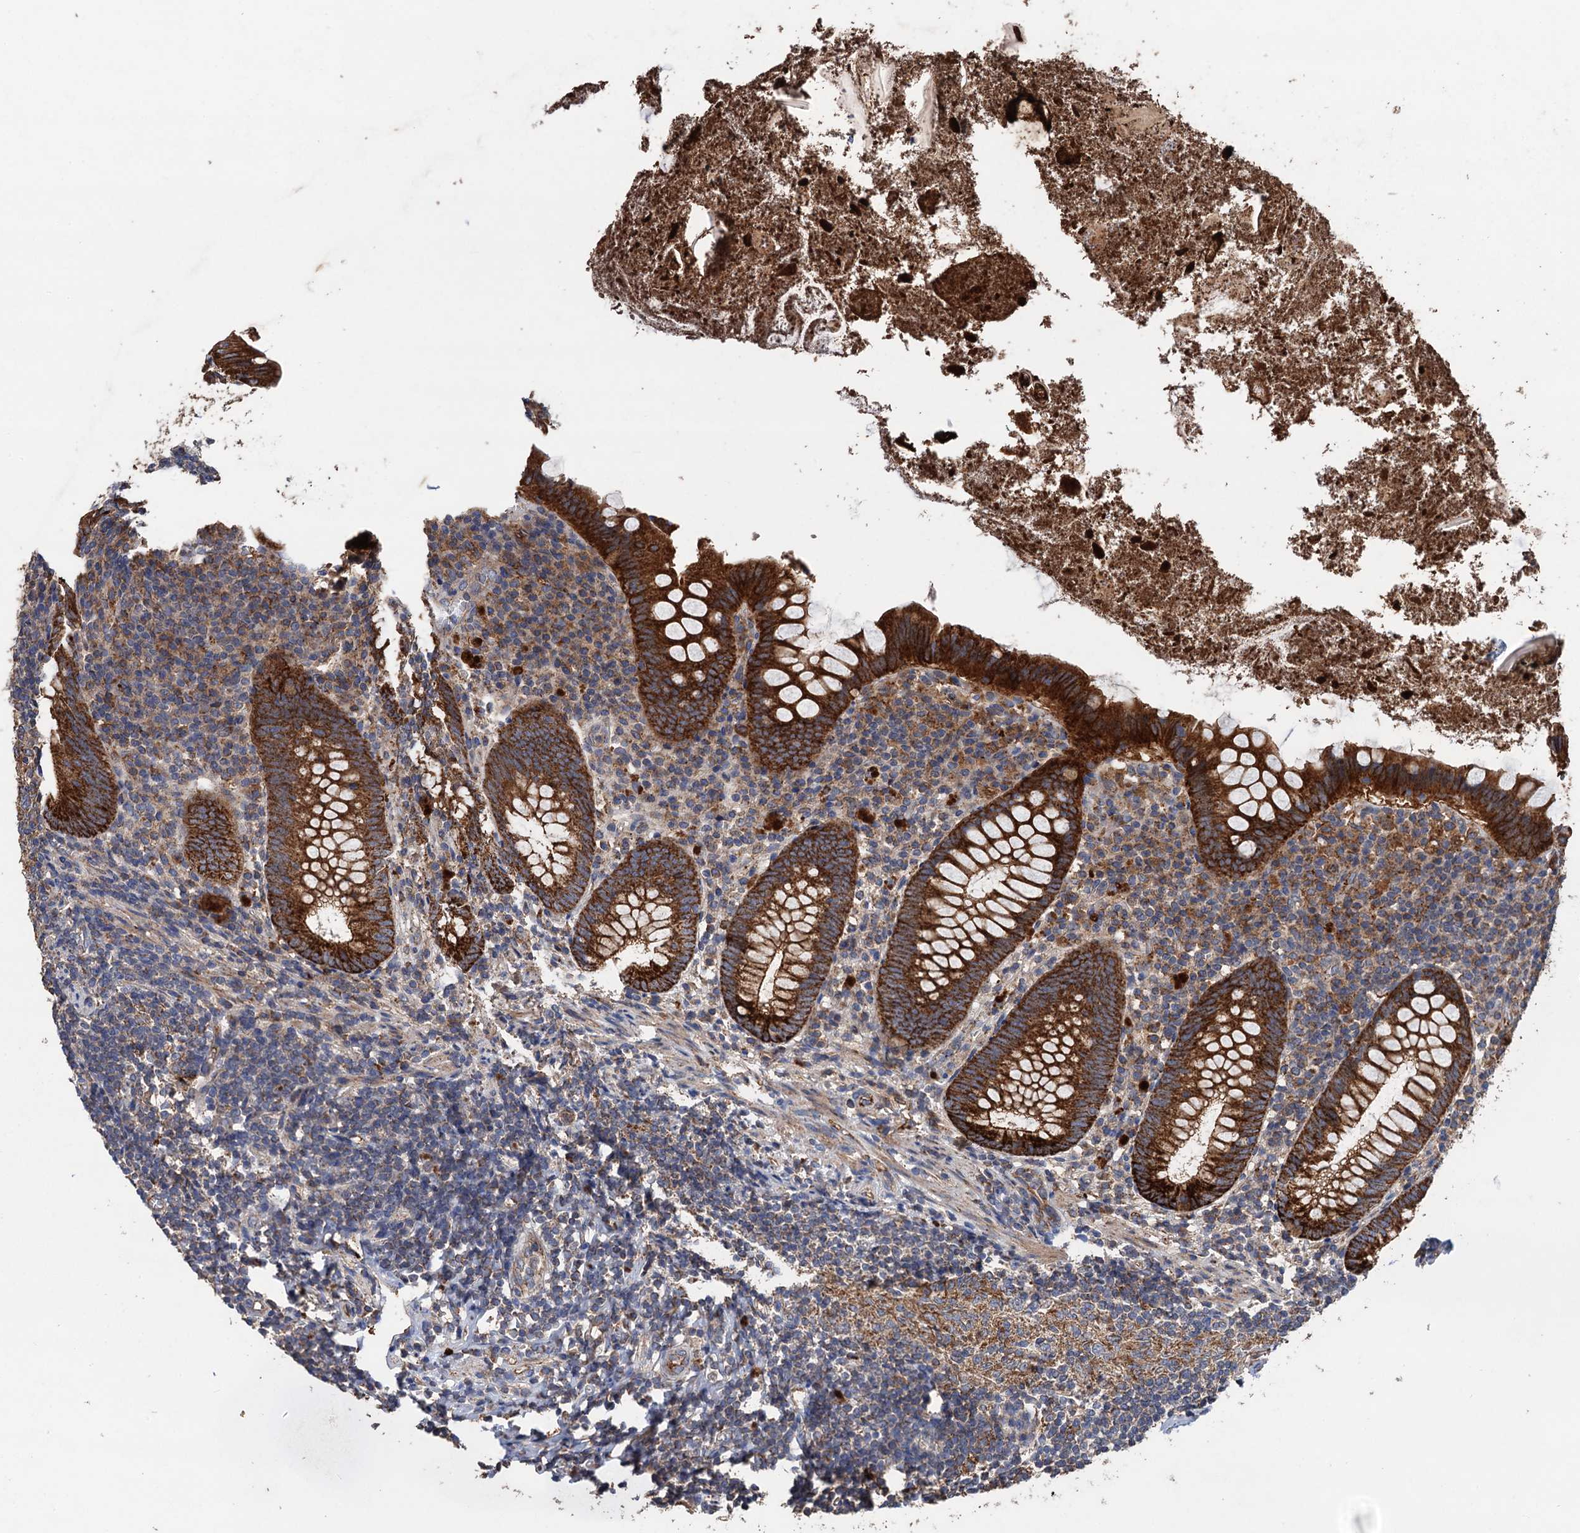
{"staining": {"intensity": "strong", "quantity": ">75%", "location": "cytoplasmic/membranous"}, "tissue": "appendix", "cell_type": "Glandular cells", "image_type": "normal", "snomed": [{"axis": "morphology", "description": "Normal tissue, NOS"}, {"axis": "topography", "description": "Appendix"}], "caption": "Immunohistochemistry (IHC) (DAB (3,3'-diaminobenzidine)) staining of benign appendix reveals strong cytoplasmic/membranous protein expression in approximately >75% of glandular cells.", "gene": "DGLUCY", "patient": {"sex": "female", "age": 51}}